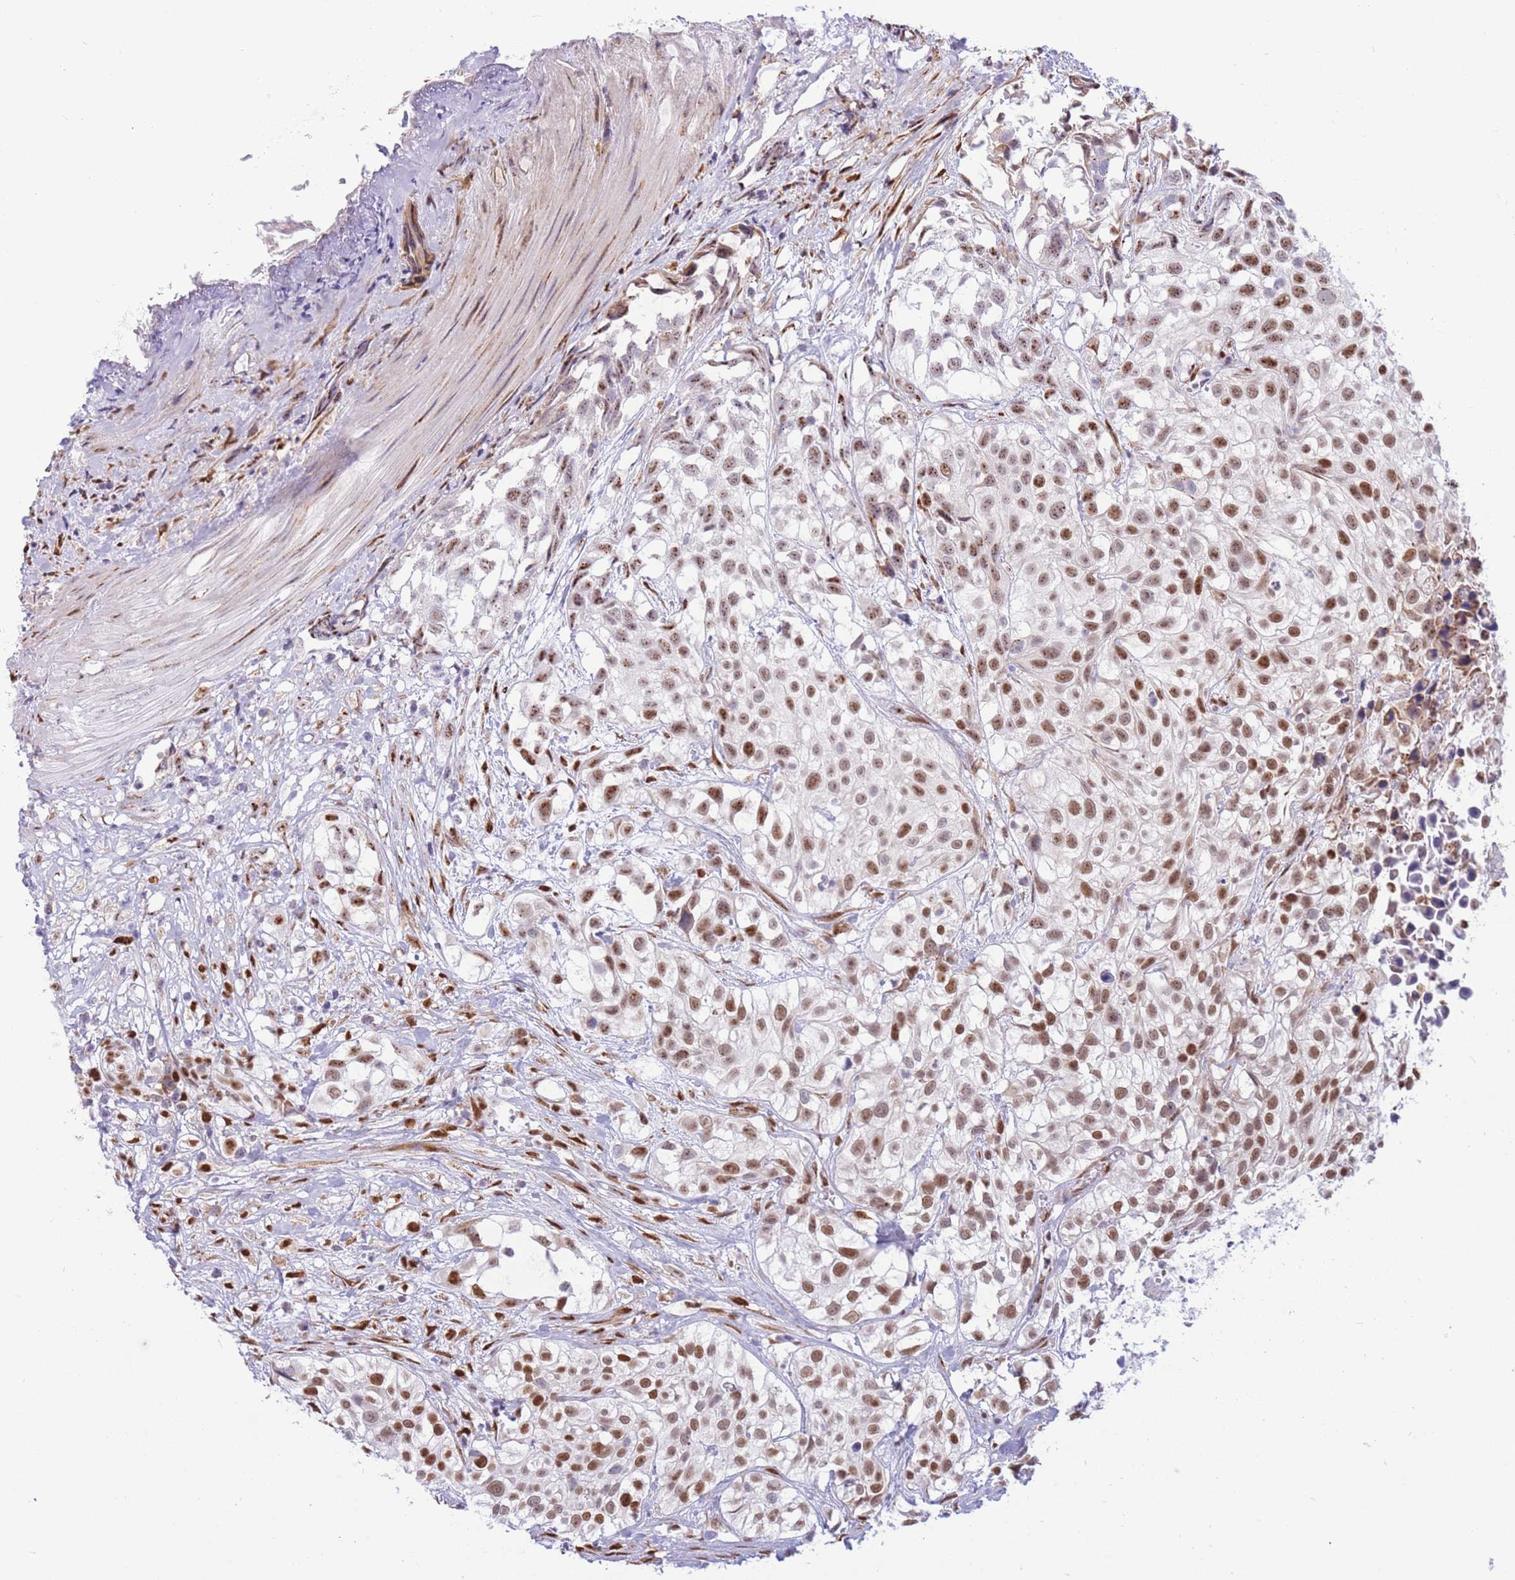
{"staining": {"intensity": "moderate", "quantity": ">75%", "location": "nuclear"}, "tissue": "urothelial cancer", "cell_type": "Tumor cells", "image_type": "cancer", "snomed": [{"axis": "morphology", "description": "Urothelial carcinoma, High grade"}, {"axis": "topography", "description": "Urinary bladder"}], "caption": "Moderate nuclear expression for a protein is identified in about >75% of tumor cells of urothelial cancer using immunohistochemistry (IHC).", "gene": "FAM153A", "patient": {"sex": "male", "age": 56}}